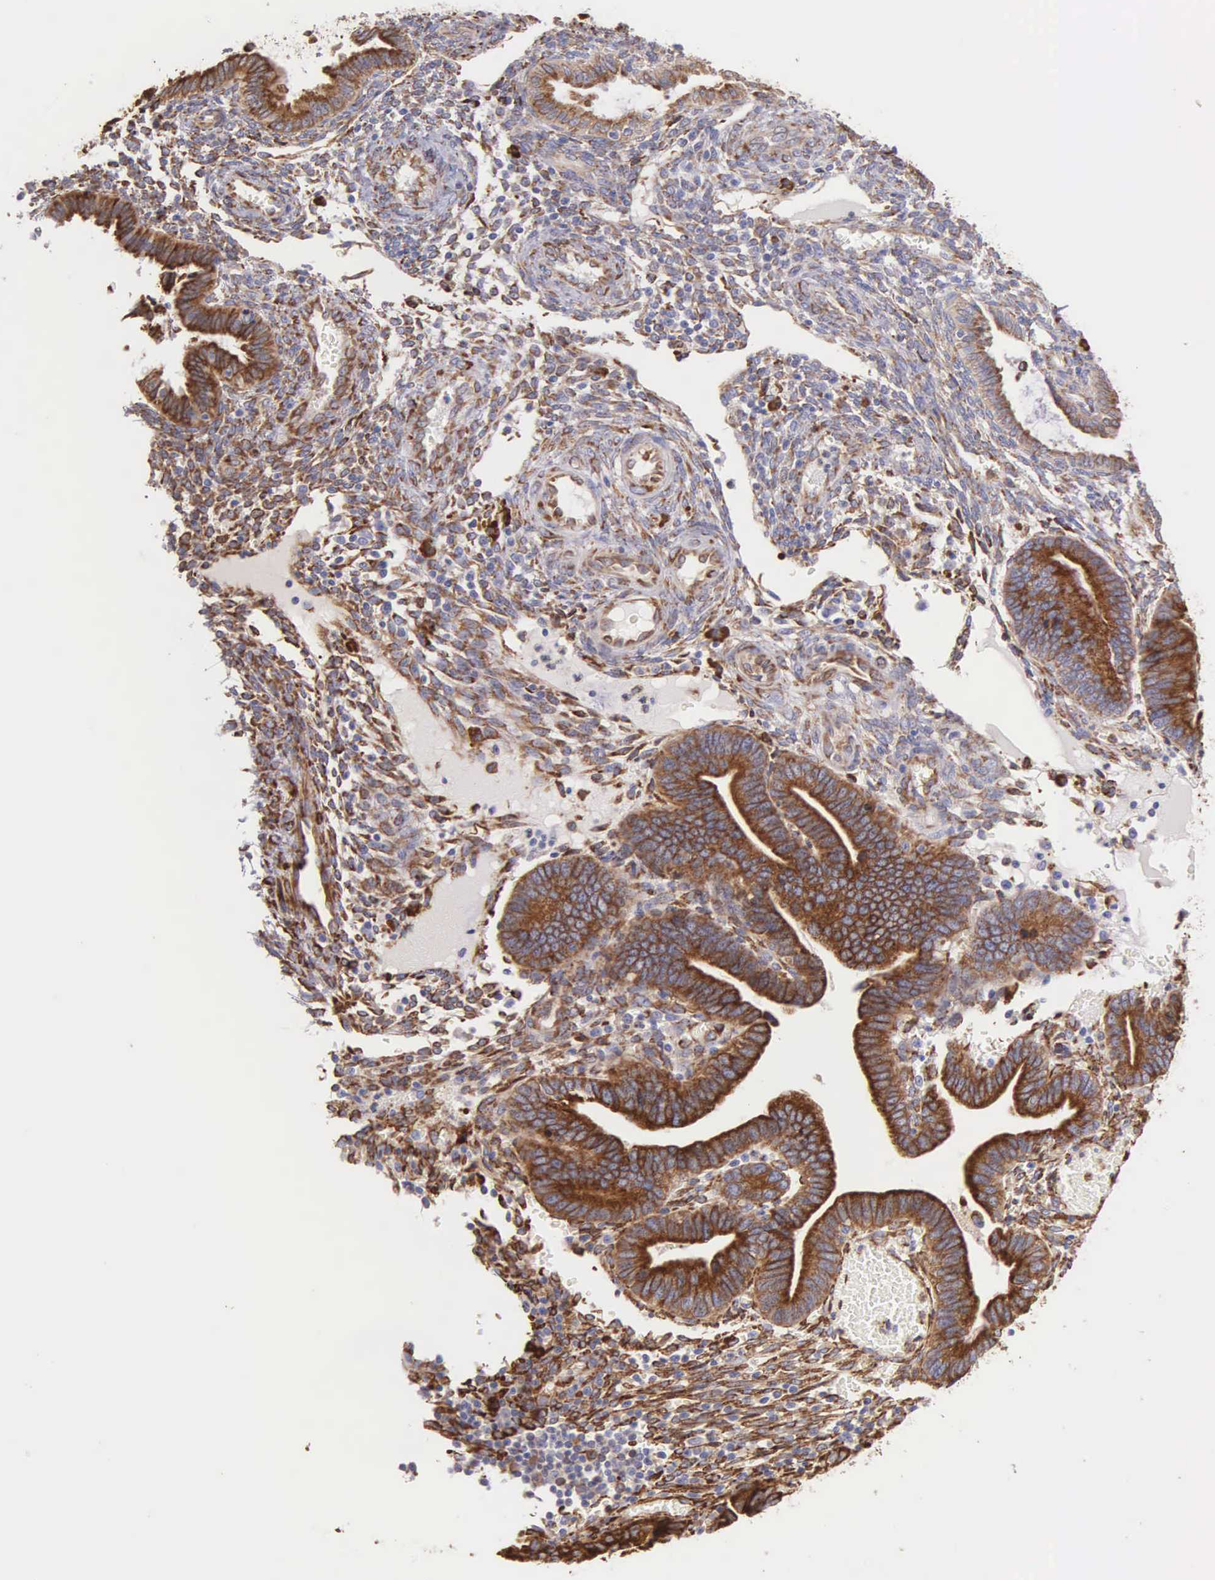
{"staining": {"intensity": "moderate", "quantity": ">75%", "location": "cytoplasmic/membranous"}, "tissue": "endometrium", "cell_type": "Cells in endometrial stroma", "image_type": "normal", "snomed": [{"axis": "morphology", "description": "Normal tissue, NOS"}, {"axis": "topography", "description": "Endometrium"}], "caption": "Brown immunohistochemical staining in unremarkable human endometrium exhibits moderate cytoplasmic/membranous positivity in about >75% of cells in endometrial stroma.", "gene": "CKAP4", "patient": {"sex": "female", "age": 36}}